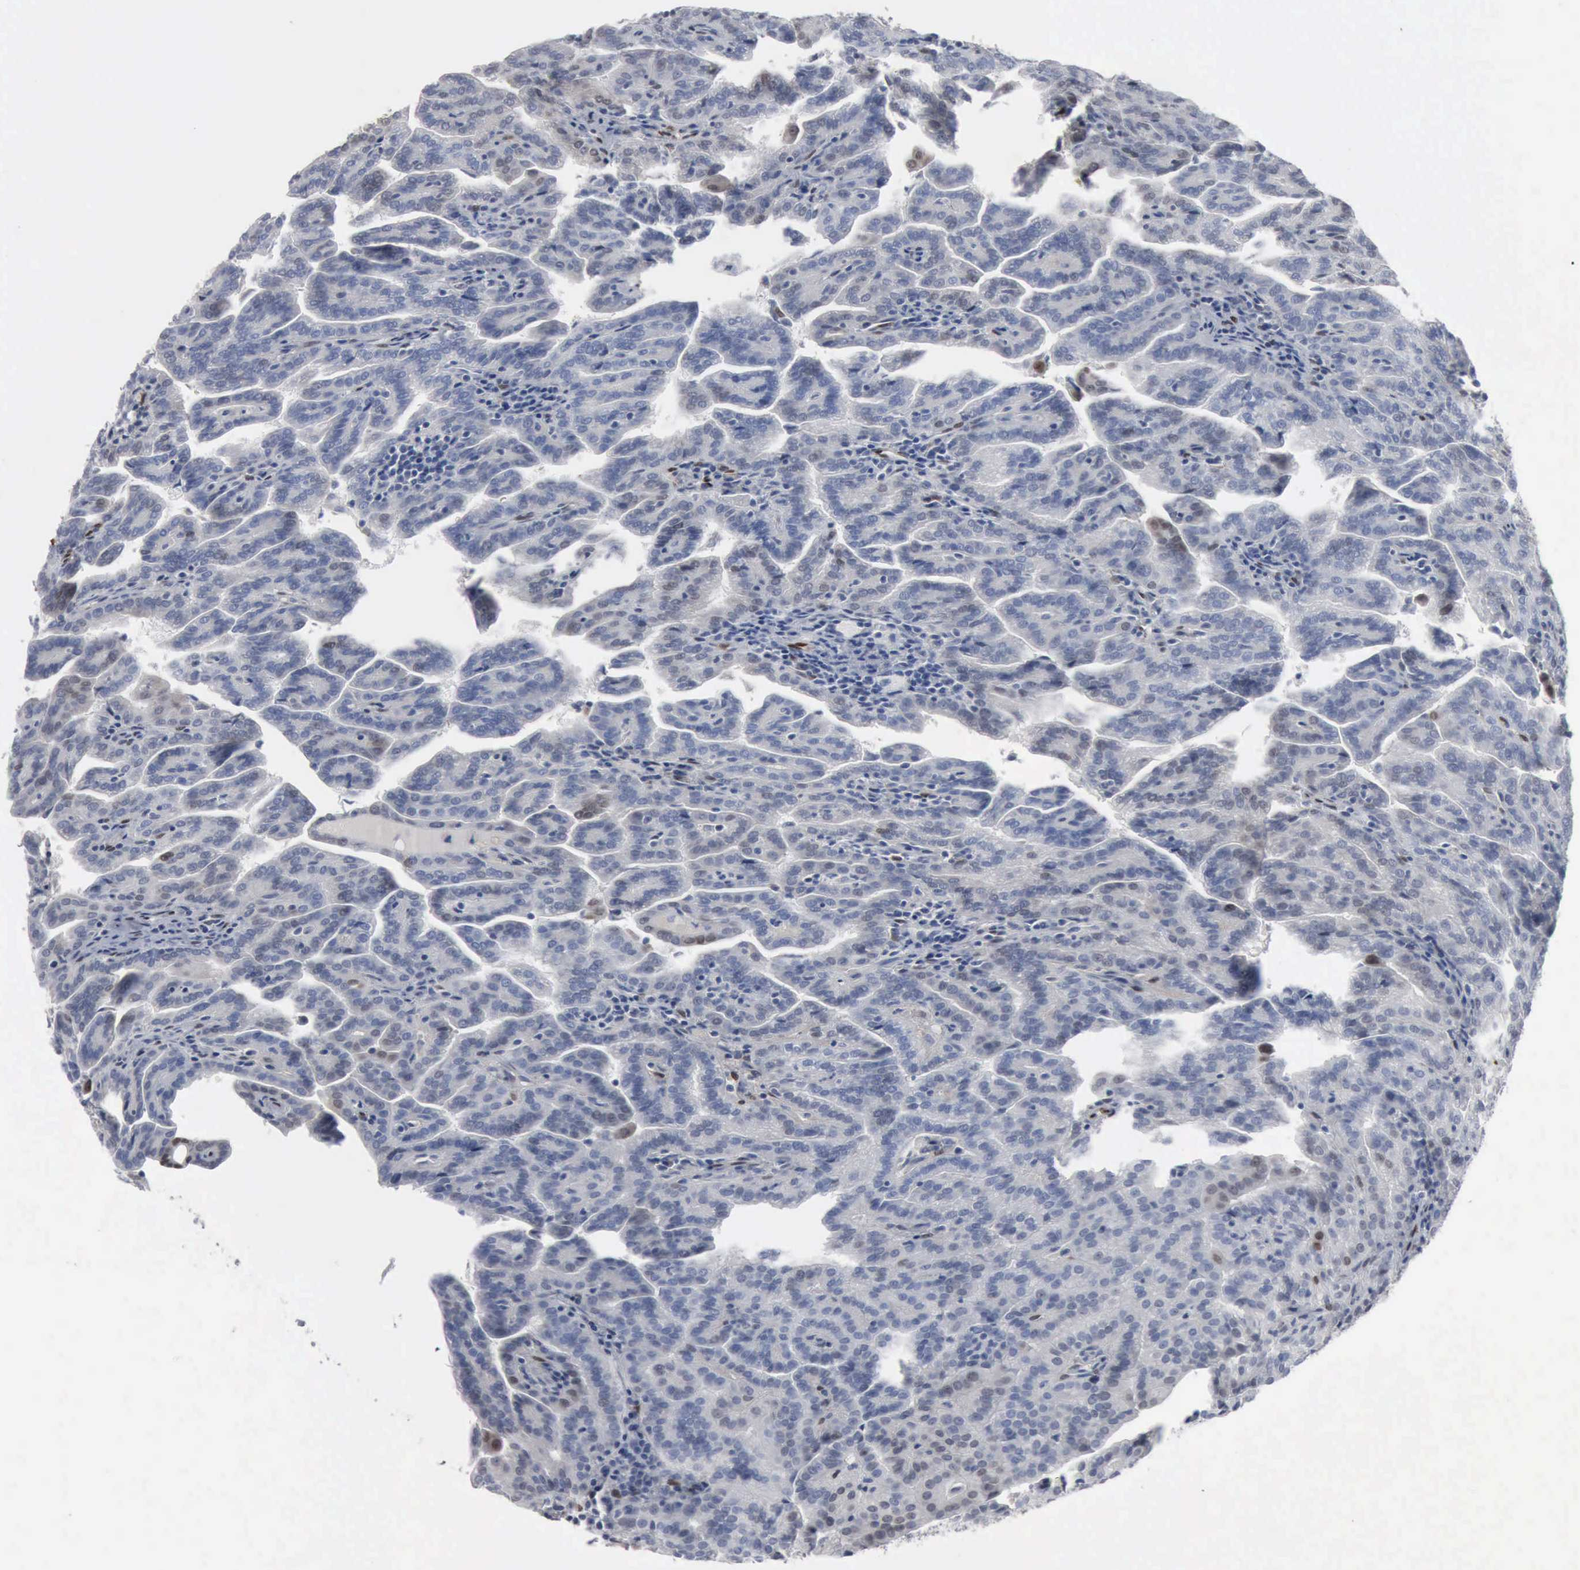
{"staining": {"intensity": "negative", "quantity": "none", "location": "none"}, "tissue": "renal cancer", "cell_type": "Tumor cells", "image_type": "cancer", "snomed": [{"axis": "morphology", "description": "Adenocarcinoma, NOS"}, {"axis": "topography", "description": "Kidney"}], "caption": "The image demonstrates no significant positivity in tumor cells of renal adenocarcinoma.", "gene": "FGF2", "patient": {"sex": "male", "age": 61}}